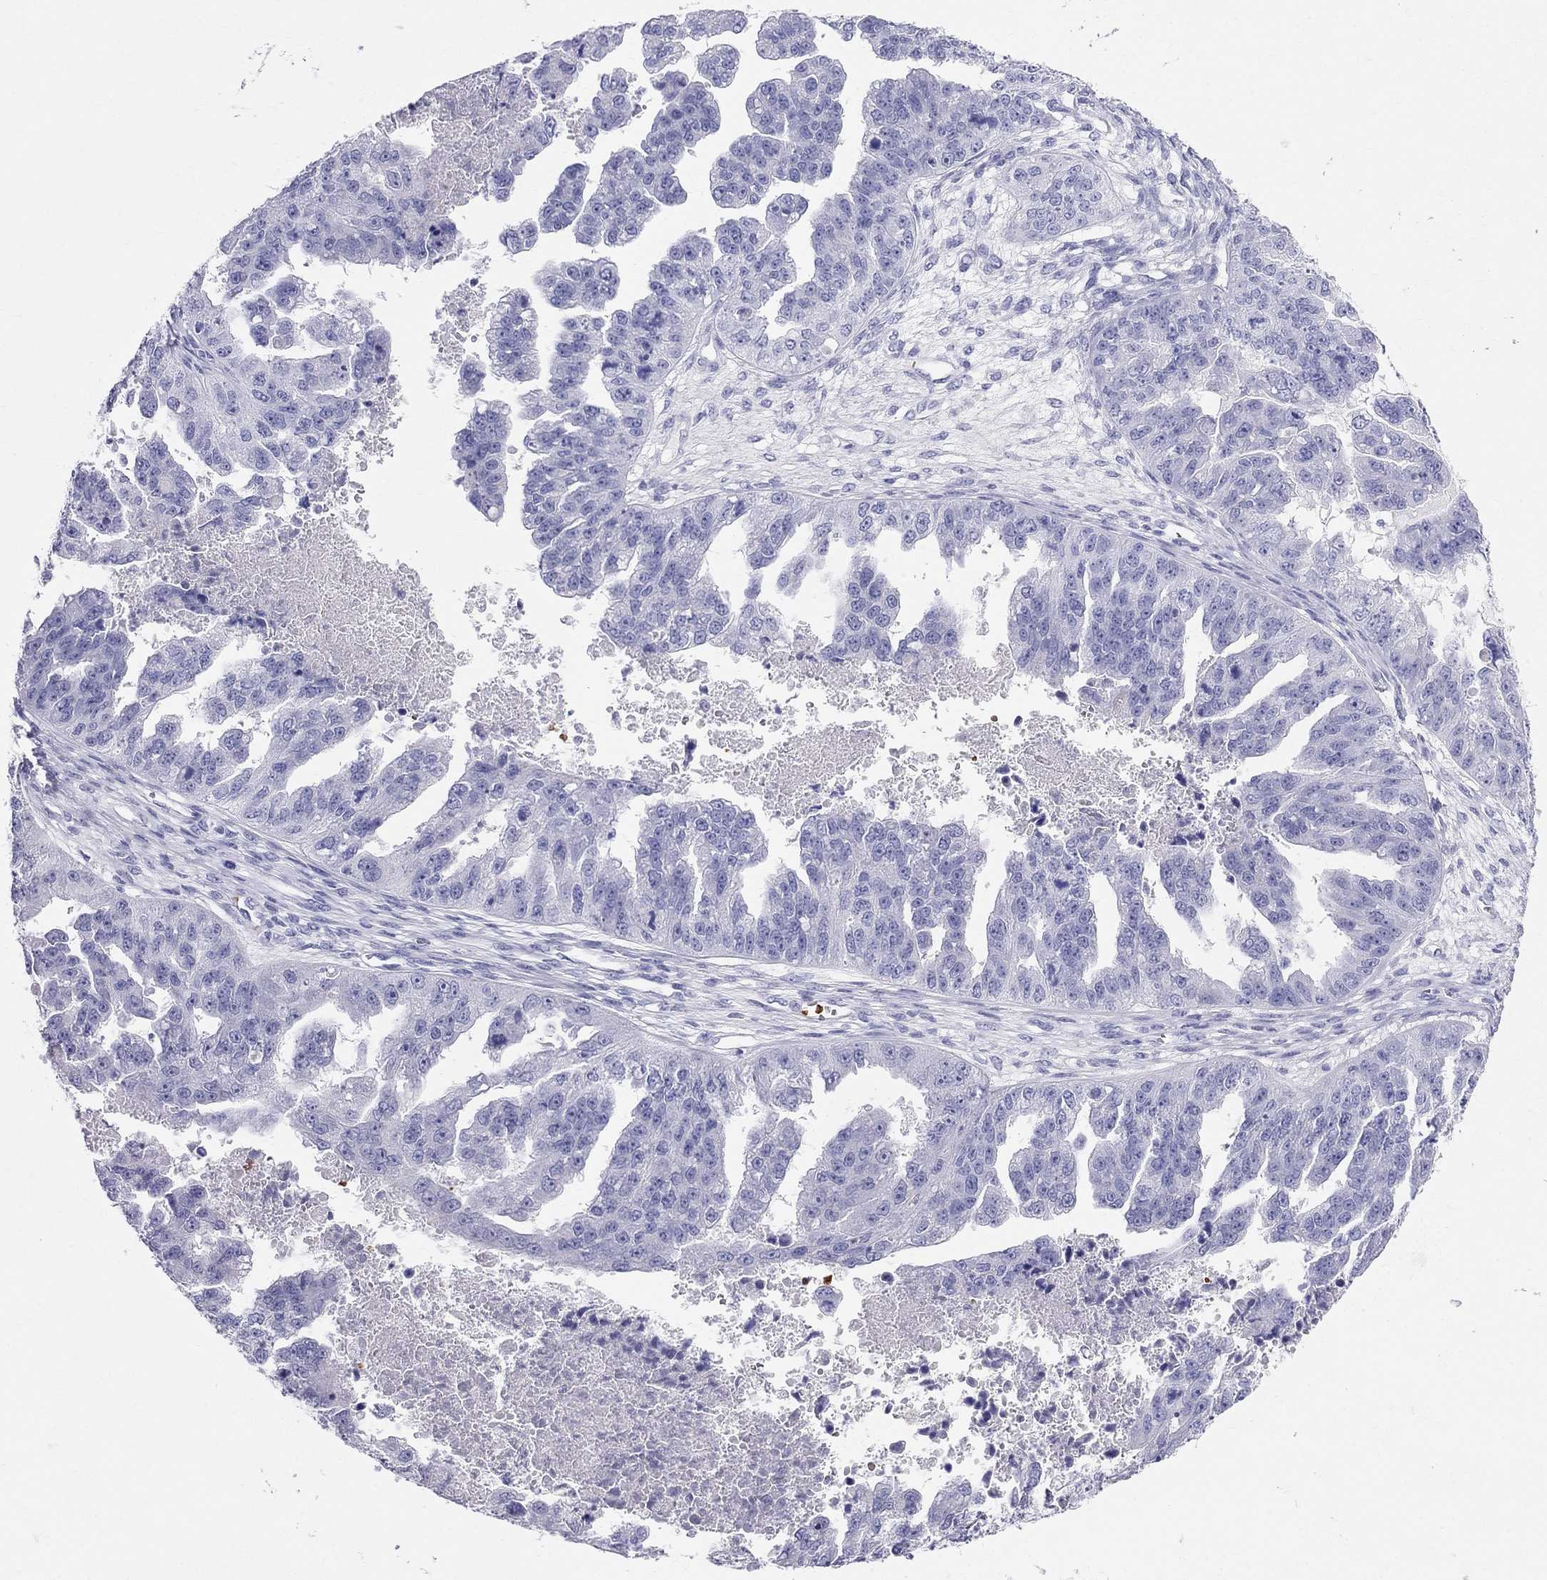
{"staining": {"intensity": "negative", "quantity": "none", "location": "none"}, "tissue": "ovarian cancer", "cell_type": "Tumor cells", "image_type": "cancer", "snomed": [{"axis": "morphology", "description": "Cystadenocarcinoma, serous, NOS"}, {"axis": "topography", "description": "Ovary"}], "caption": "Ovarian serous cystadenocarcinoma was stained to show a protein in brown. There is no significant staining in tumor cells.", "gene": "DNAAF6", "patient": {"sex": "female", "age": 58}}